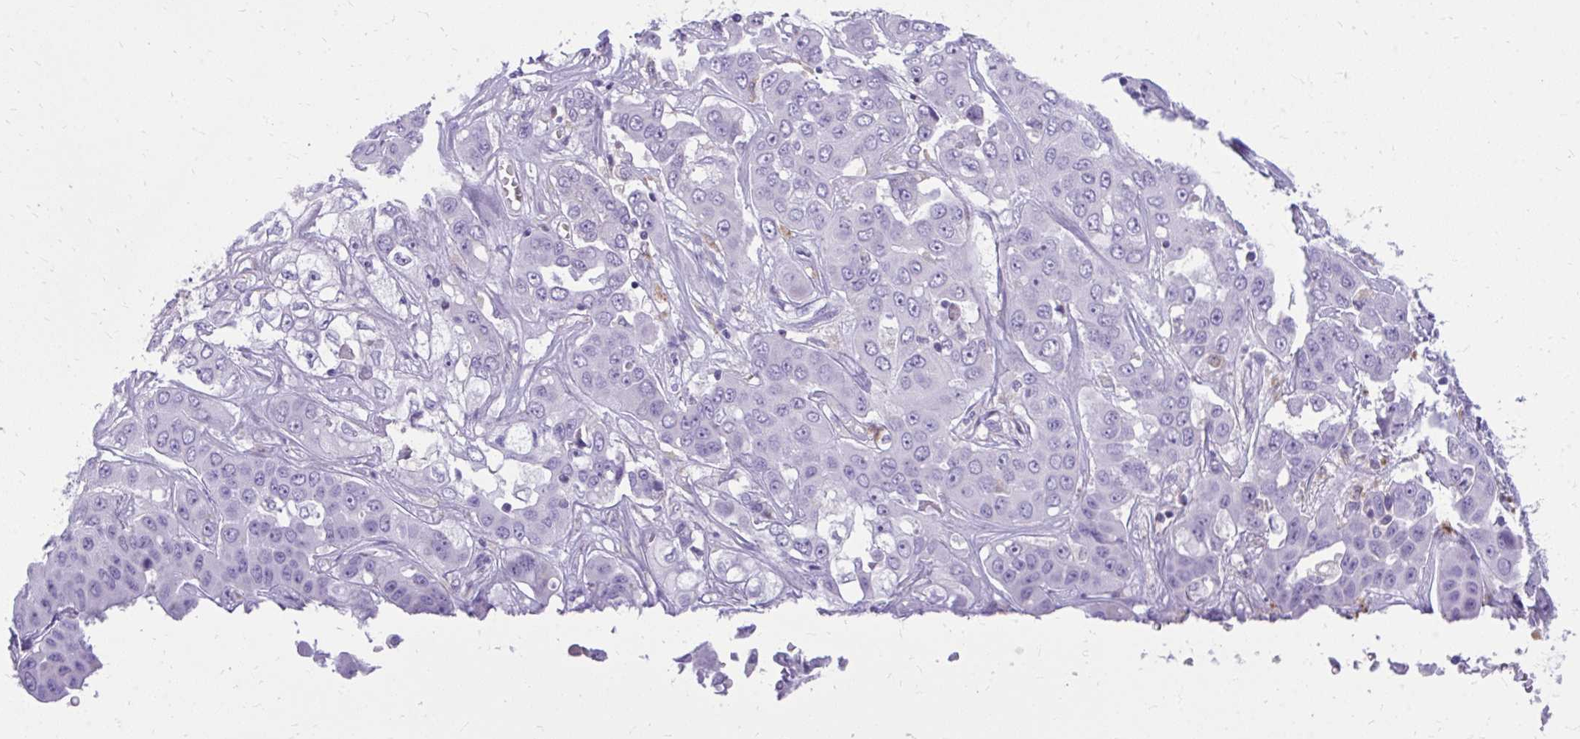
{"staining": {"intensity": "negative", "quantity": "none", "location": "none"}, "tissue": "liver cancer", "cell_type": "Tumor cells", "image_type": "cancer", "snomed": [{"axis": "morphology", "description": "Cholangiocarcinoma"}, {"axis": "topography", "description": "Liver"}], "caption": "Photomicrograph shows no protein positivity in tumor cells of liver cancer (cholangiocarcinoma) tissue. The staining was performed using DAB to visualize the protein expression in brown, while the nuclei were stained in blue with hematoxylin (Magnification: 20x).", "gene": "GPRIN3", "patient": {"sex": "female", "age": 52}}